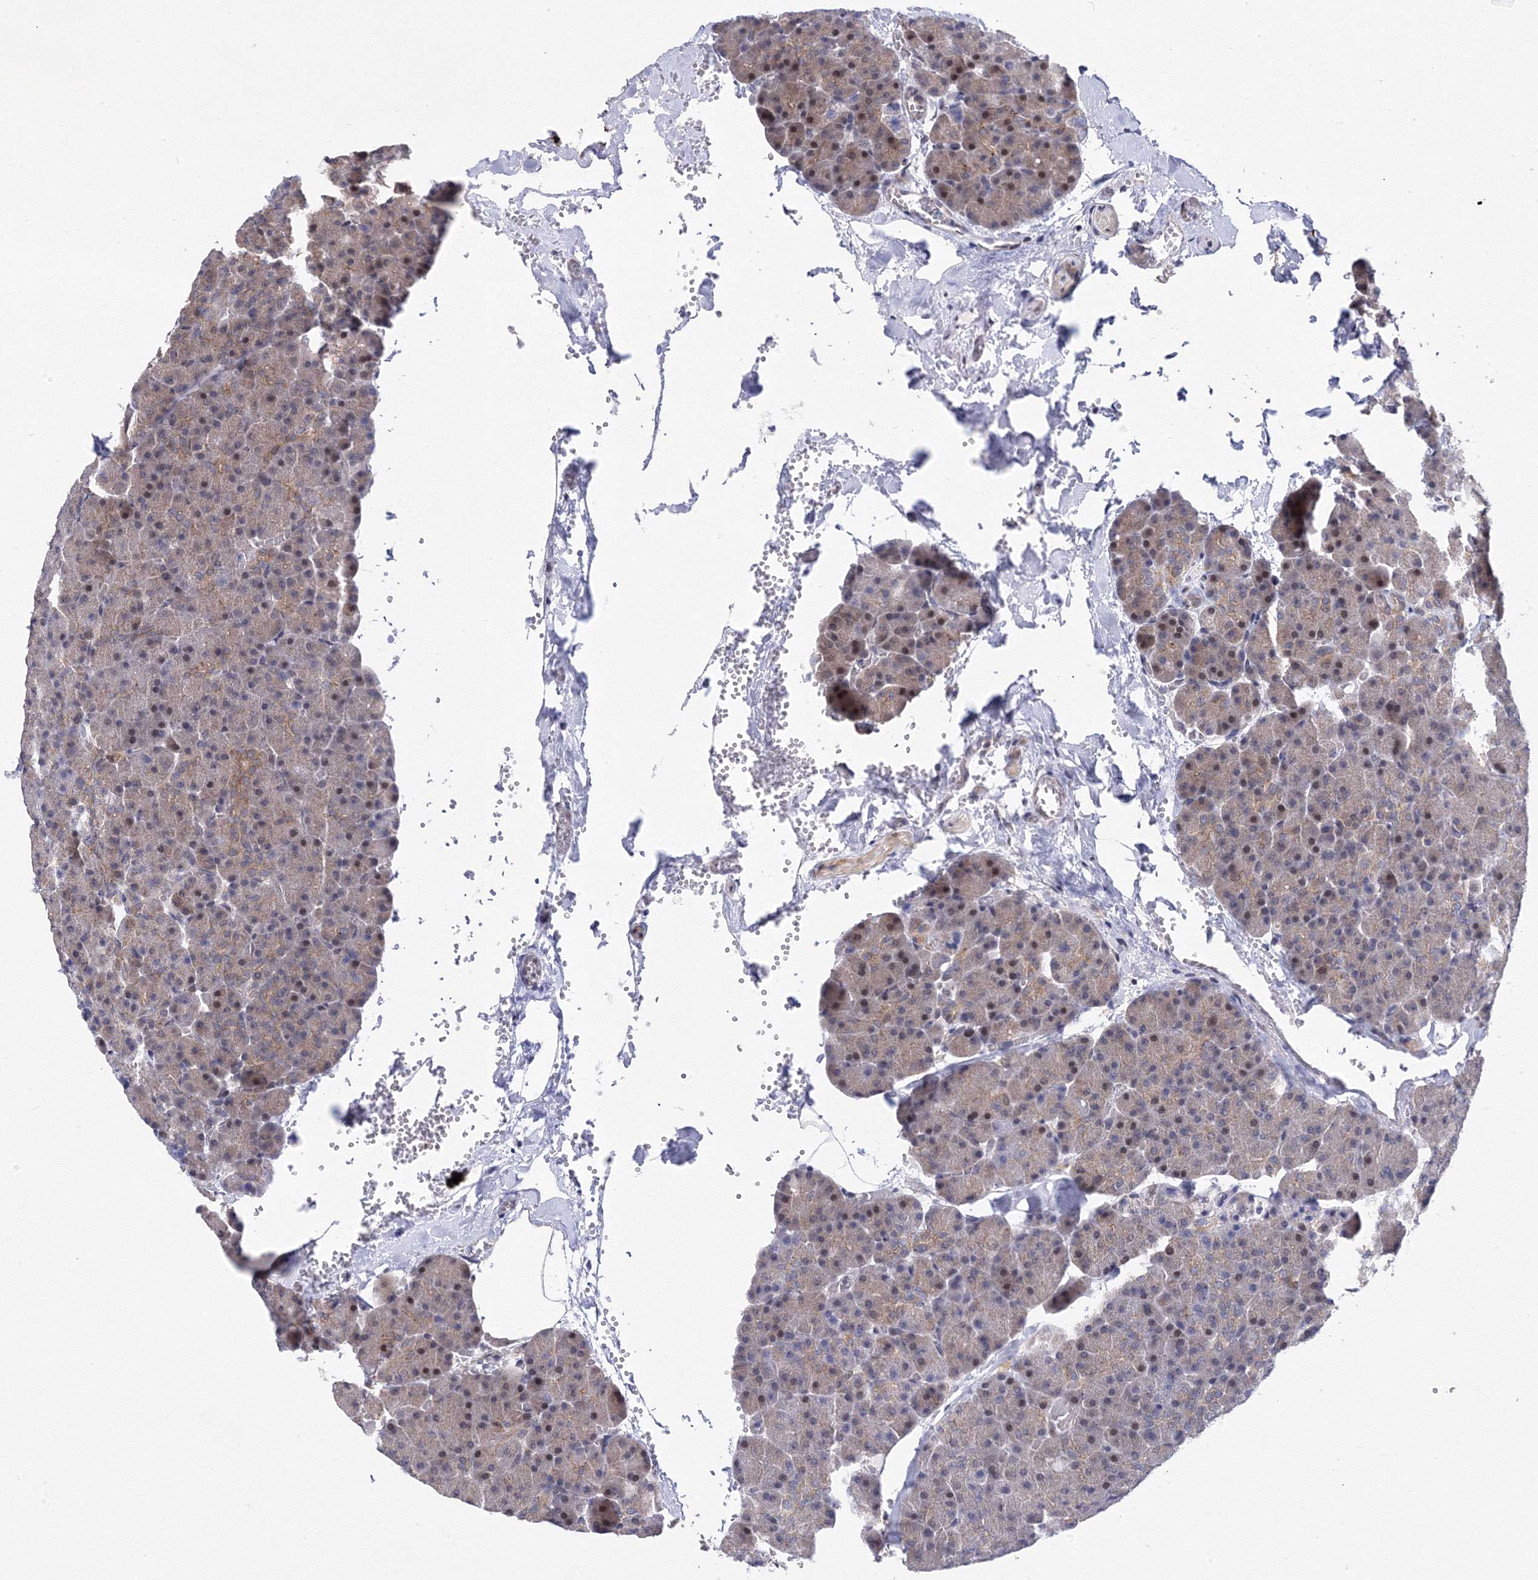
{"staining": {"intensity": "weak", "quantity": ">75%", "location": "cytoplasmic/membranous,nuclear"}, "tissue": "pancreas", "cell_type": "Exocrine glandular cells", "image_type": "normal", "snomed": [{"axis": "morphology", "description": "Normal tissue, NOS"}, {"axis": "morphology", "description": "Carcinoid, malignant, NOS"}, {"axis": "topography", "description": "Pancreas"}], "caption": "Immunohistochemical staining of normal pancreas shows weak cytoplasmic/membranous,nuclear protein positivity in approximately >75% of exocrine glandular cells.", "gene": "GPN1", "patient": {"sex": "female", "age": 35}}